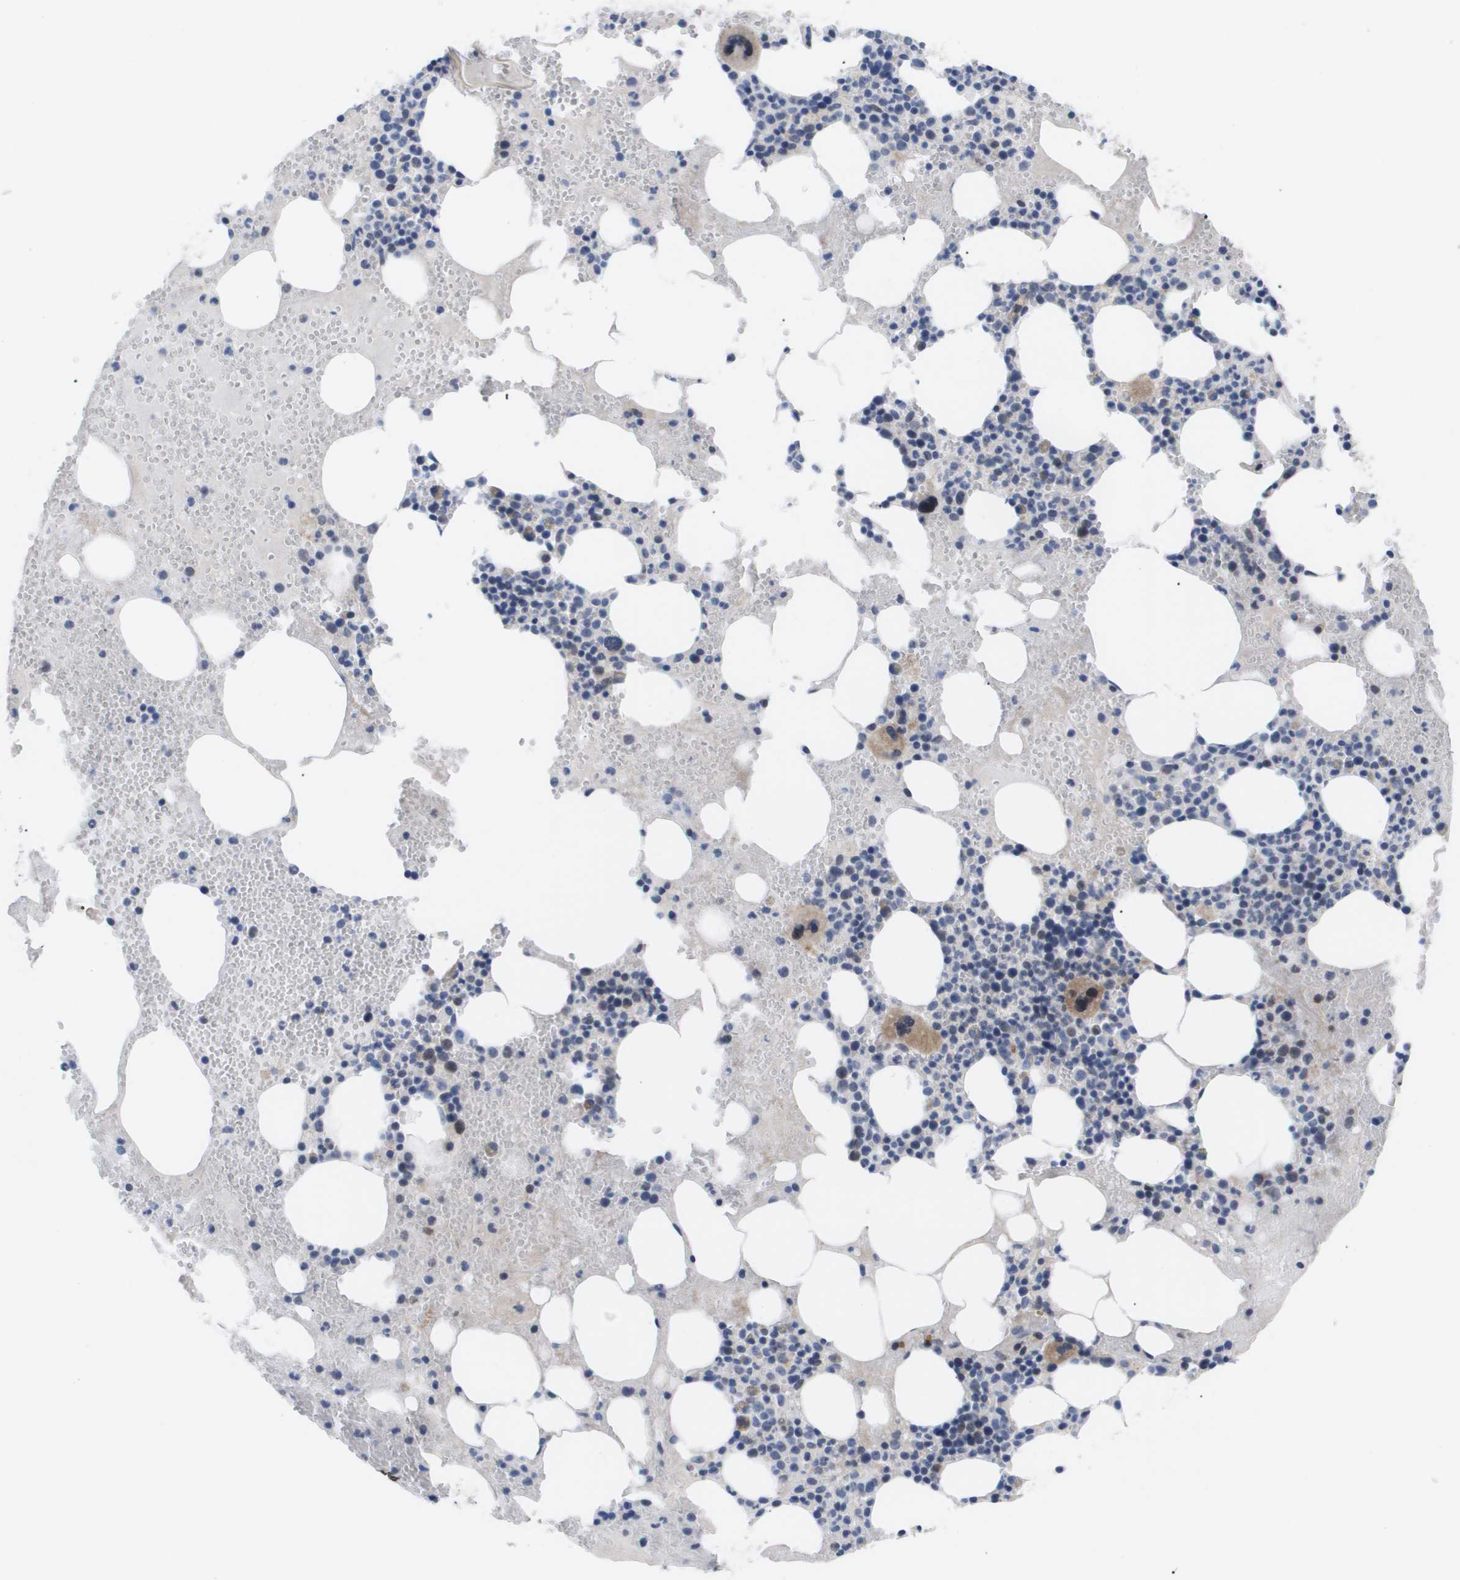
{"staining": {"intensity": "weak", "quantity": "<25%", "location": "cytoplasmic/membranous"}, "tissue": "bone marrow", "cell_type": "Hematopoietic cells", "image_type": "normal", "snomed": [{"axis": "morphology", "description": "Normal tissue, NOS"}, {"axis": "morphology", "description": "Inflammation, NOS"}, {"axis": "topography", "description": "Bone marrow"}], "caption": "High magnification brightfield microscopy of unremarkable bone marrow stained with DAB (3,3'-diaminobenzidine) (brown) and counterstained with hematoxylin (blue): hematopoietic cells show no significant positivity. The staining is performed using DAB brown chromogen with nuclei counter-stained in using hematoxylin.", "gene": "CAV3", "patient": {"sex": "female", "age": 78}}